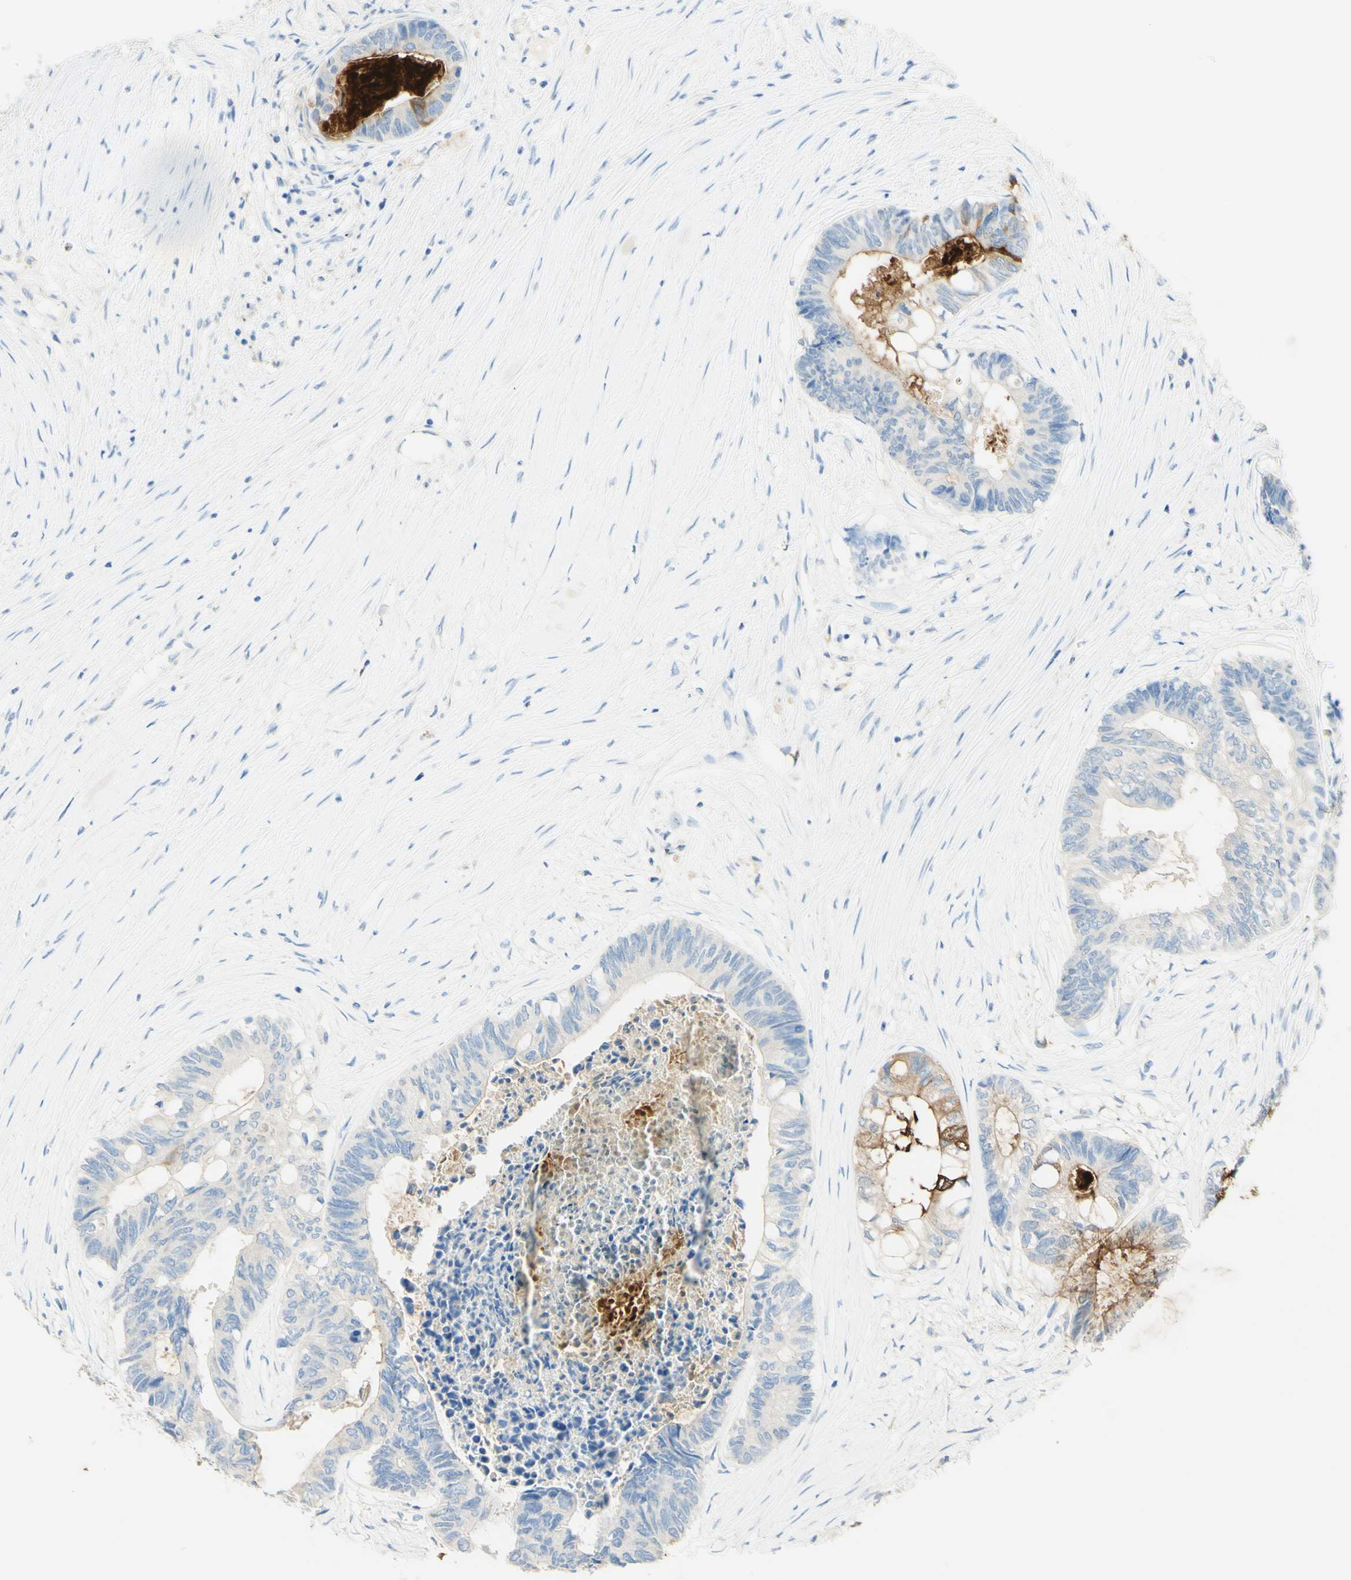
{"staining": {"intensity": "weak", "quantity": "25%-75%", "location": "cytoplasmic/membranous"}, "tissue": "colorectal cancer", "cell_type": "Tumor cells", "image_type": "cancer", "snomed": [{"axis": "morphology", "description": "Adenocarcinoma, NOS"}, {"axis": "topography", "description": "Rectum"}], "caption": "Brown immunohistochemical staining in human colorectal cancer exhibits weak cytoplasmic/membranous expression in approximately 25%-75% of tumor cells. The staining was performed using DAB (3,3'-diaminobenzidine) to visualize the protein expression in brown, while the nuclei were stained in blue with hematoxylin (Magnification: 20x).", "gene": "PIGR", "patient": {"sex": "male", "age": 63}}